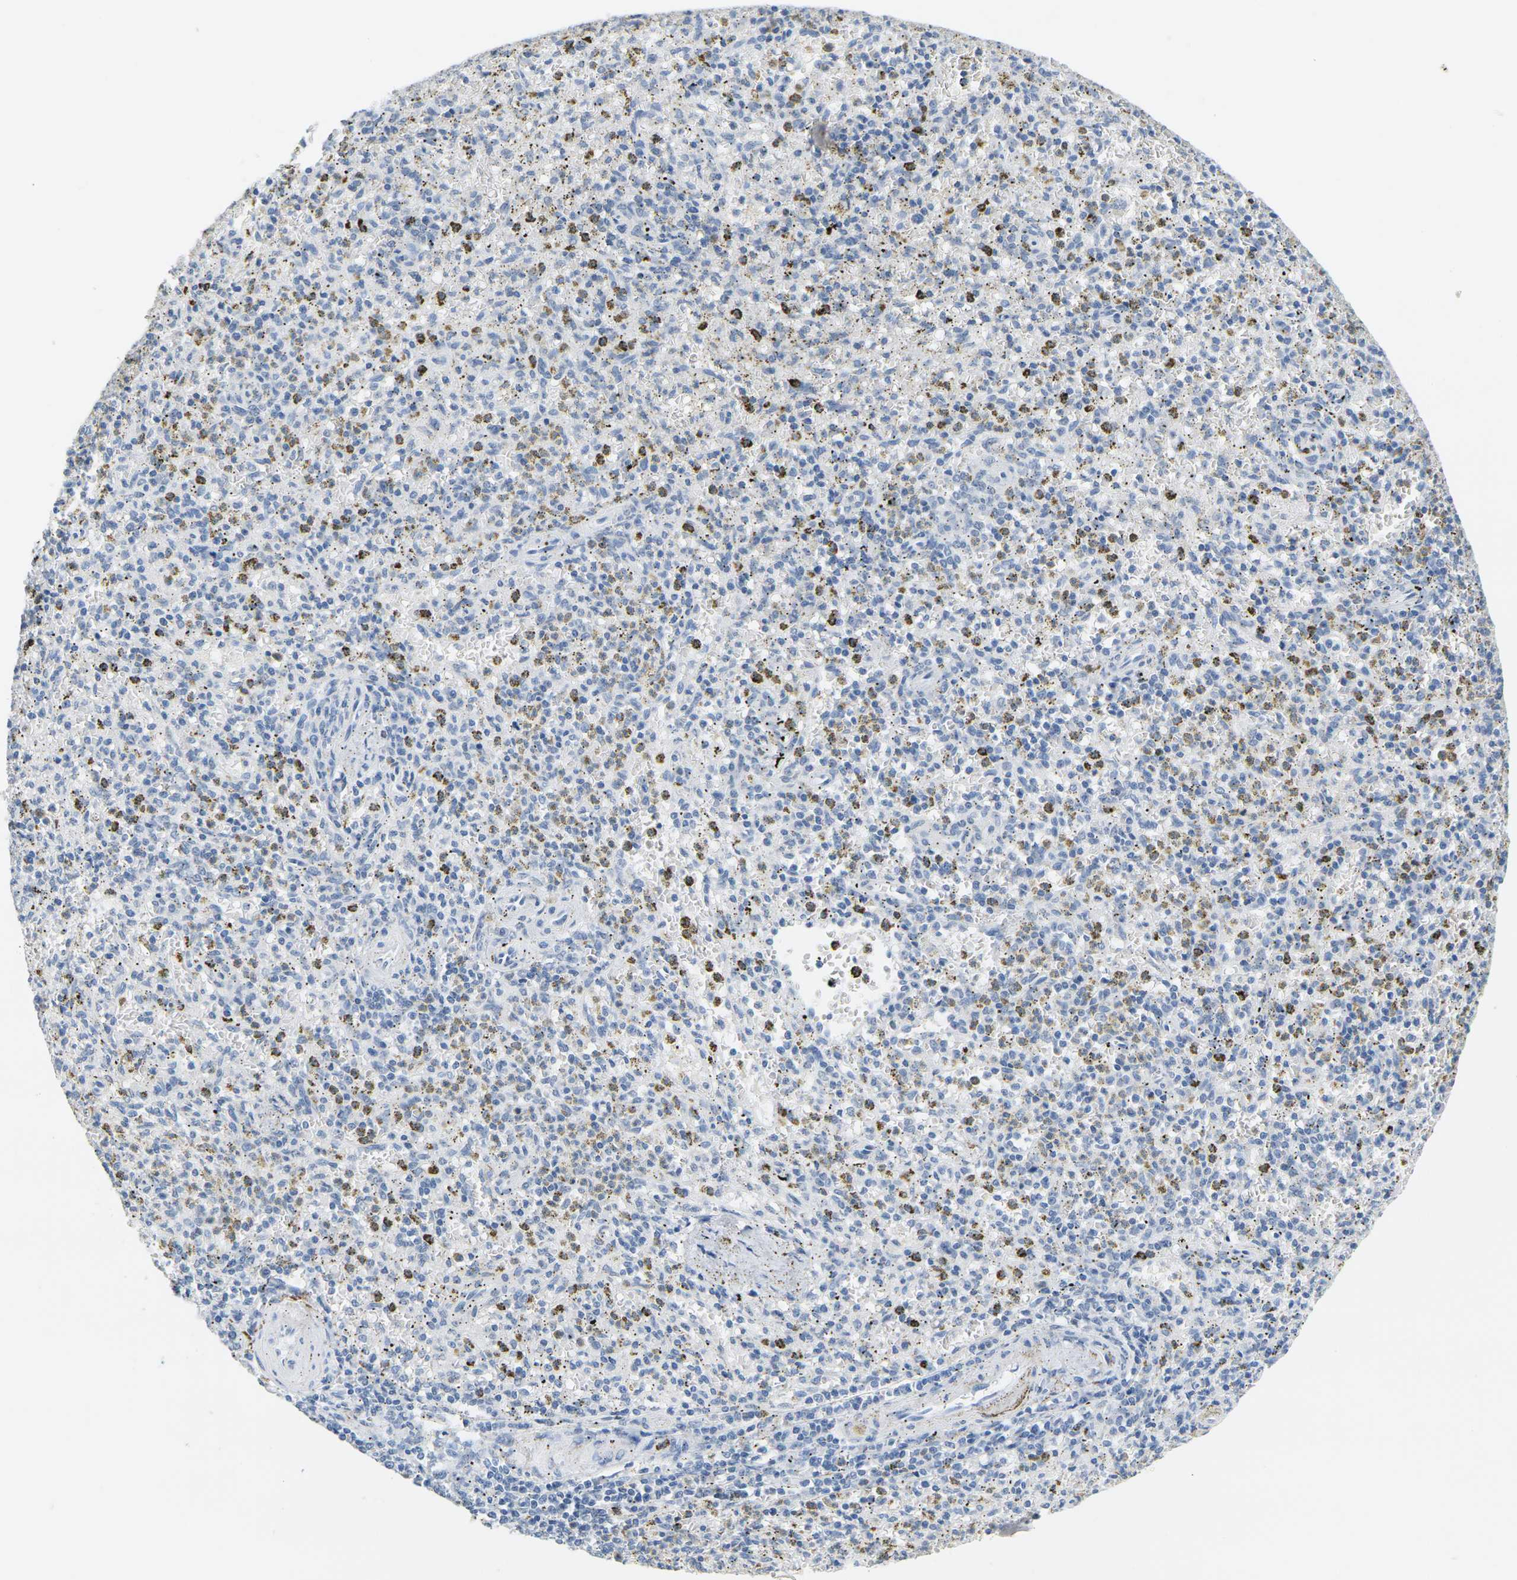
{"staining": {"intensity": "negative", "quantity": "none", "location": "none"}, "tissue": "spleen", "cell_type": "Cells in red pulp", "image_type": "normal", "snomed": [{"axis": "morphology", "description": "Normal tissue, NOS"}, {"axis": "topography", "description": "Spleen"}], "caption": "IHC of normal human spleen demonstrates no positivity in cells in red pulp.", "gene": "CTAG1A", "patient": {"sex": "male", "age": 72}}